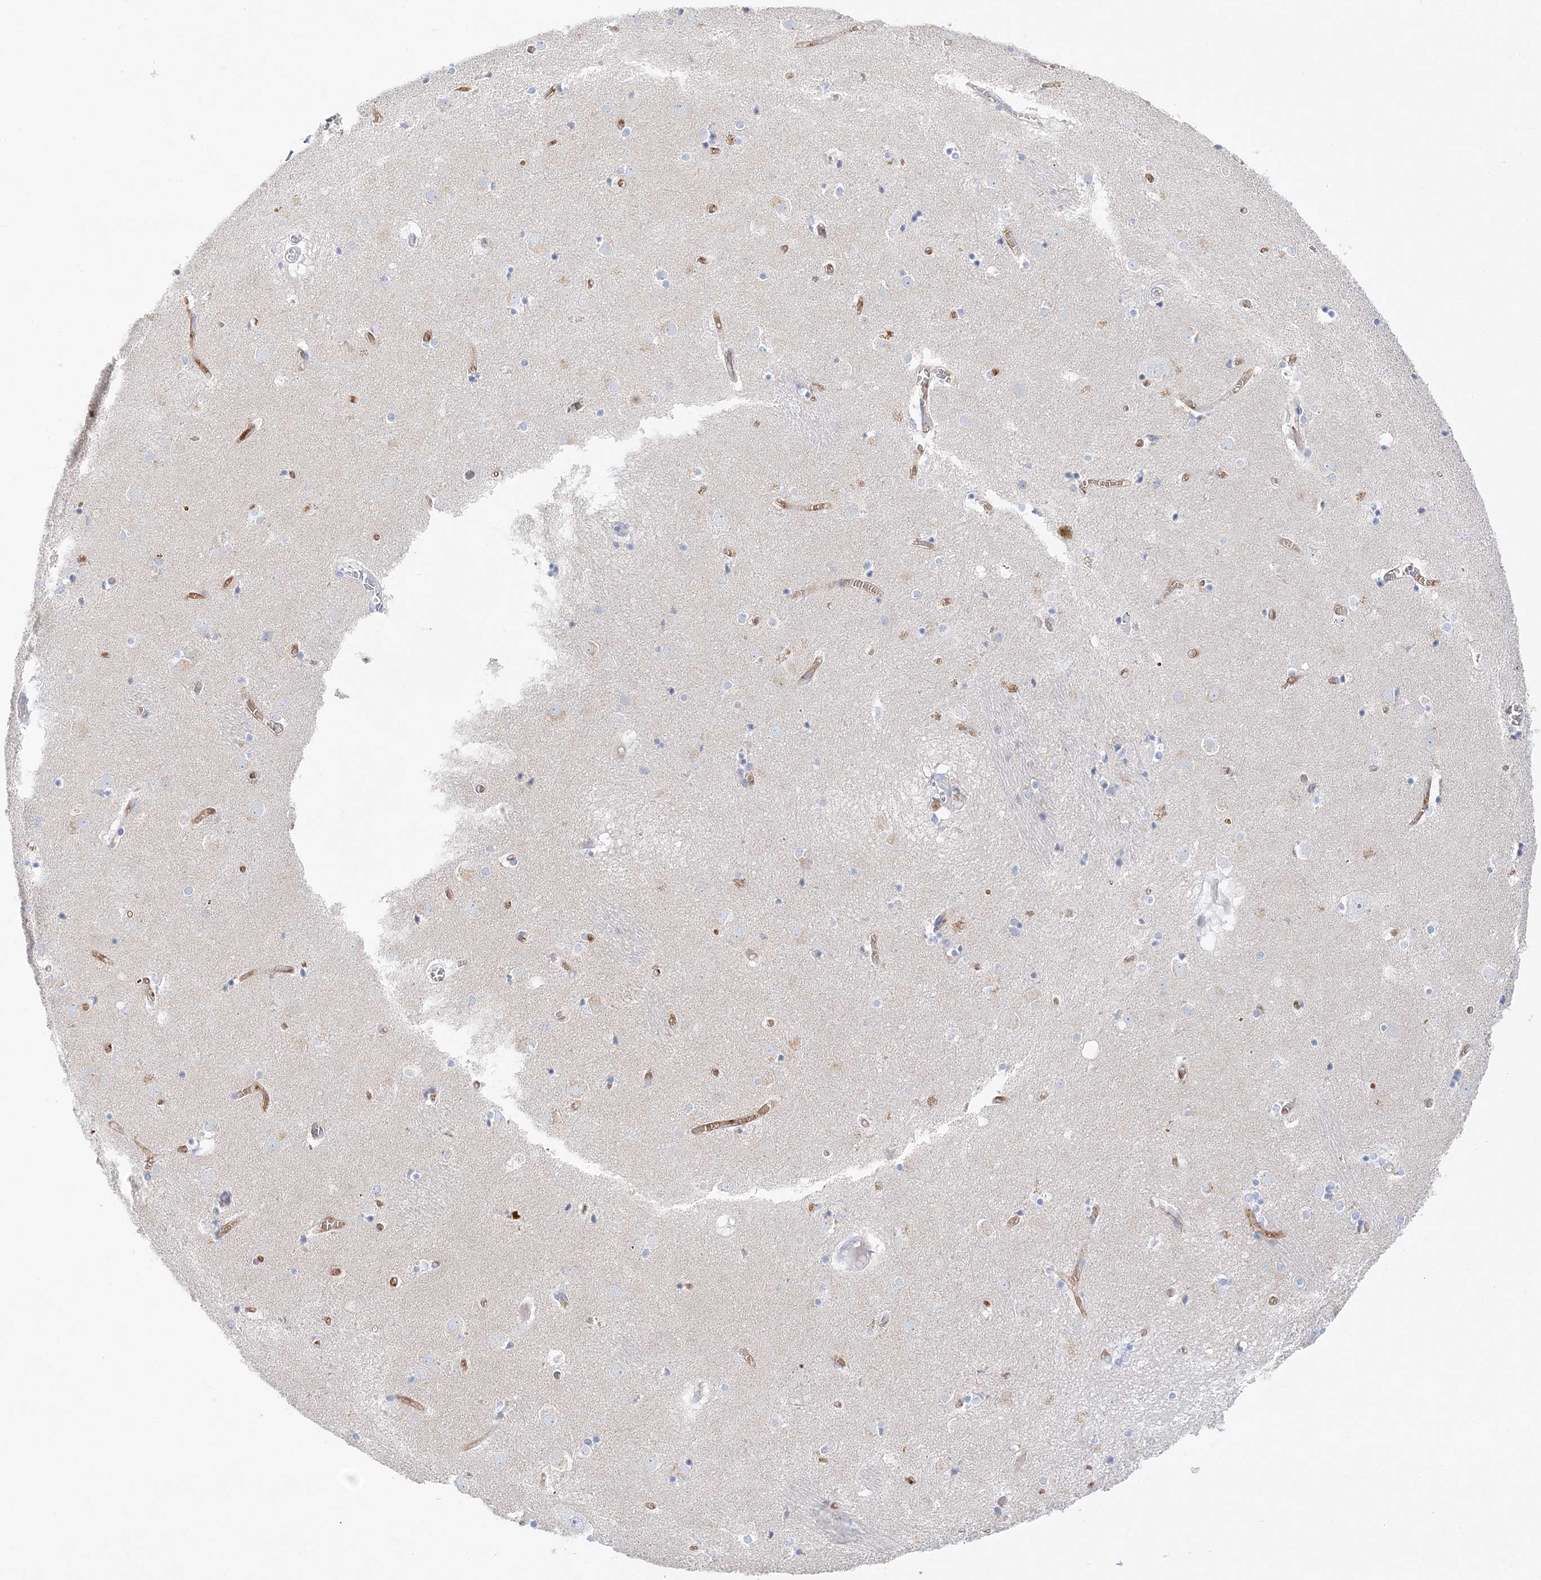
{"staining": {"intensity": "negative", "quantity": "none", "location": "none"}, "tissue": "caudate", "cell_type": "Glial cells", "image_type": "normal", "snomed": [{"axis": "morphology", "description": "Normal tissue, NOS"}, {"axis": "topography", "description": "Lateral ventricle wall"}], "caption": "High magnification brightfield microscopy of unremarkable caudate stained with DAB (brown) and counterstained with hematoxylin (blue): glial cells show no significant expression. (DAB immunohistochemistry (IHC) visualized using brightfield microscopy, high magnification).", "gene": "SLC5A6", "patient": {"sex": "male", "age": 70}}